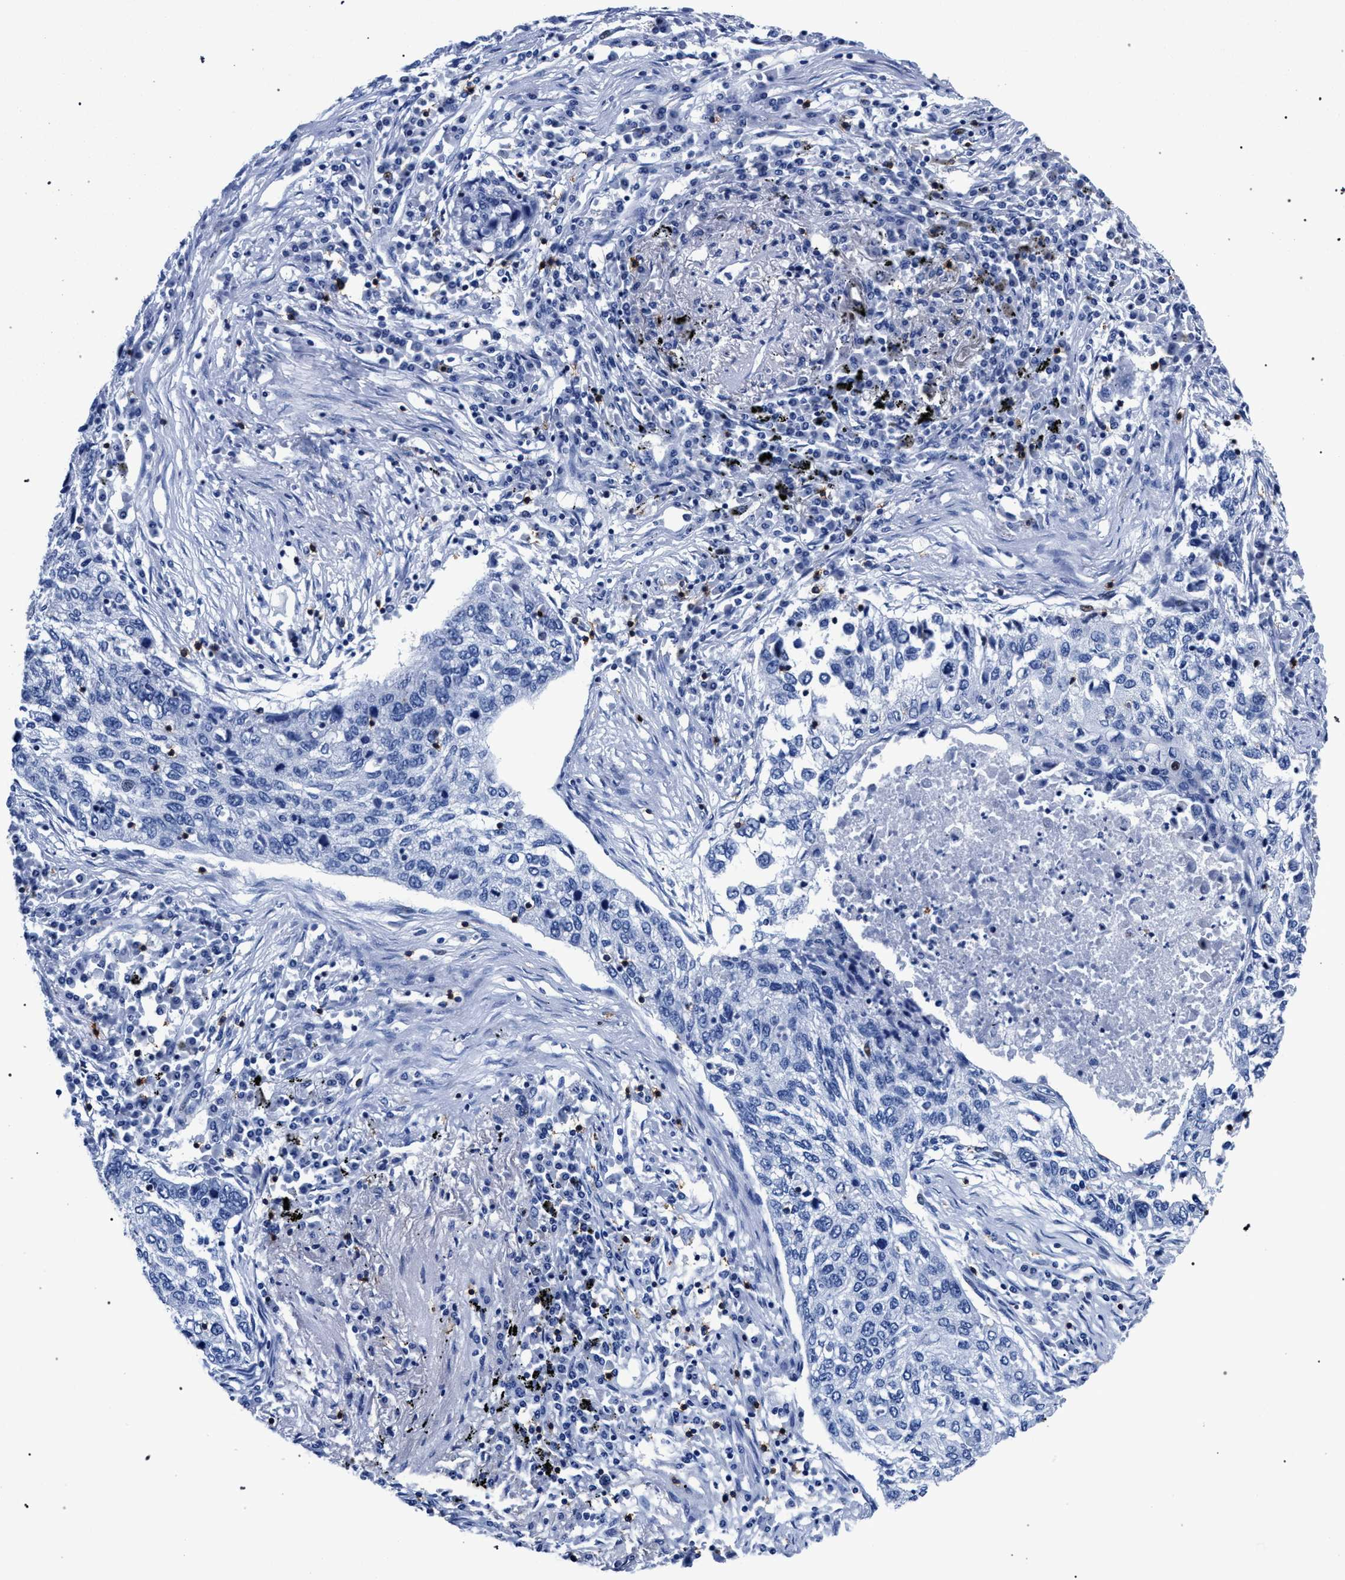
{"staining": {"intensity": "negative", "quantity": "none", "location": "none"}, "tissue": "lung cancer", "cell_type": "Tumor cells", "image_type": "cancer", "snomed": [{"axis": "morphology", "description": "Squamous cell carcinoma, NOS"}, {"axis": "topography", "description": "Lung"}], "caption": "A histopathology image of lung squamous cell carcinoma stained for a protein exhibits no brown staining in tumor cells. Nuclei are stained in blue.", "gene": "KLRK1", "patient": {"sex": "female", "age": 63}}